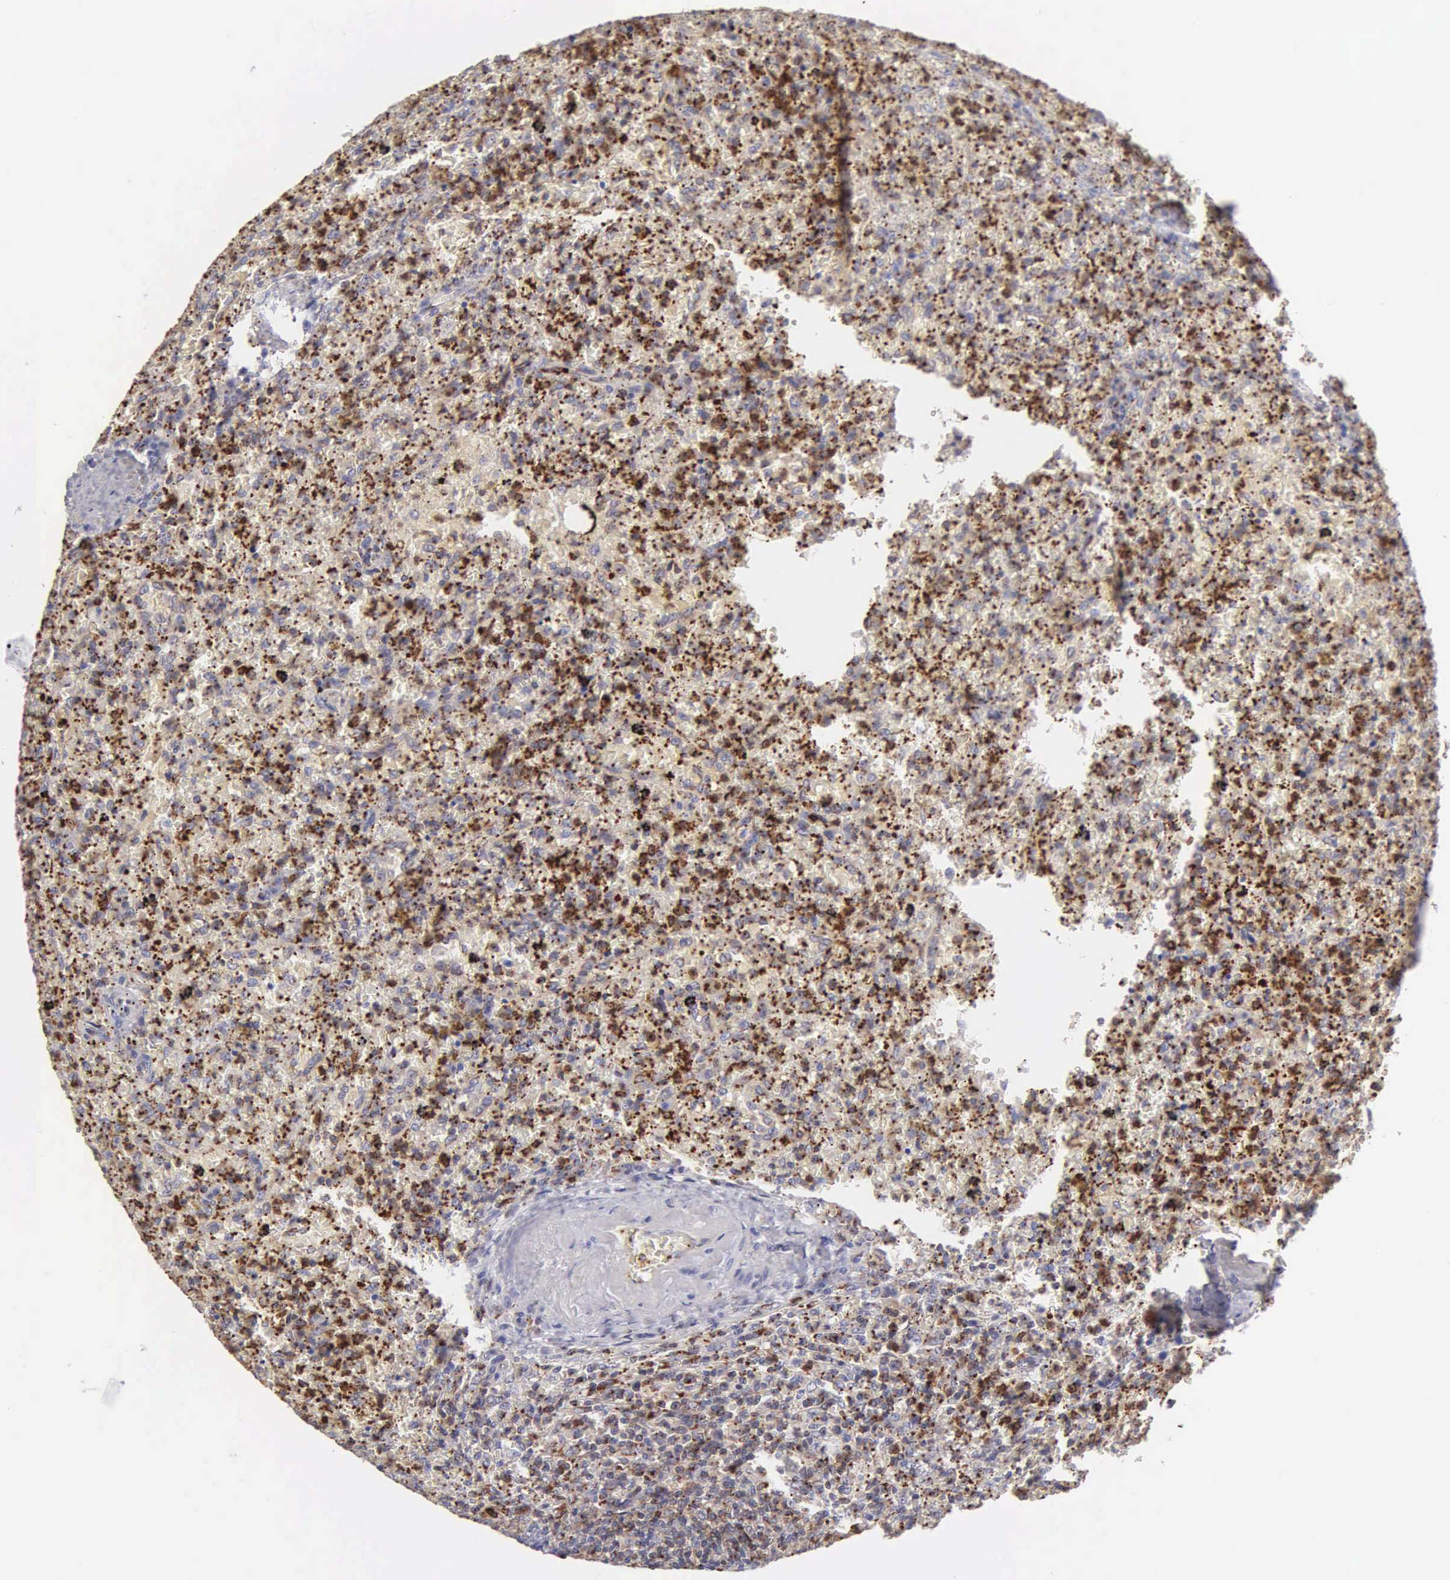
{"staining": {"intensity": "moderate", "quantity": "25%-75%", "location": "cytoplasmic/membranous"}, "tissue": "lymphoma", "cell_type": "Tumor cells", "image_type": "cancer", "snomed": [{"axis": "morphology", "description": "Malignant lymphoma, non-Hodgkin's type, High grade"}, {"axis": "topography", "description": "Spleen"}, {"axis": "topography", "description": "Lymph node"}], "caption": "A micrograph of human lymphoma stained for a protein reveals moderate cytoplasmic/membranous brown staining in tumor cells.", "gene": "SRGN", "patient": {"sex": "female", "age": 70}}